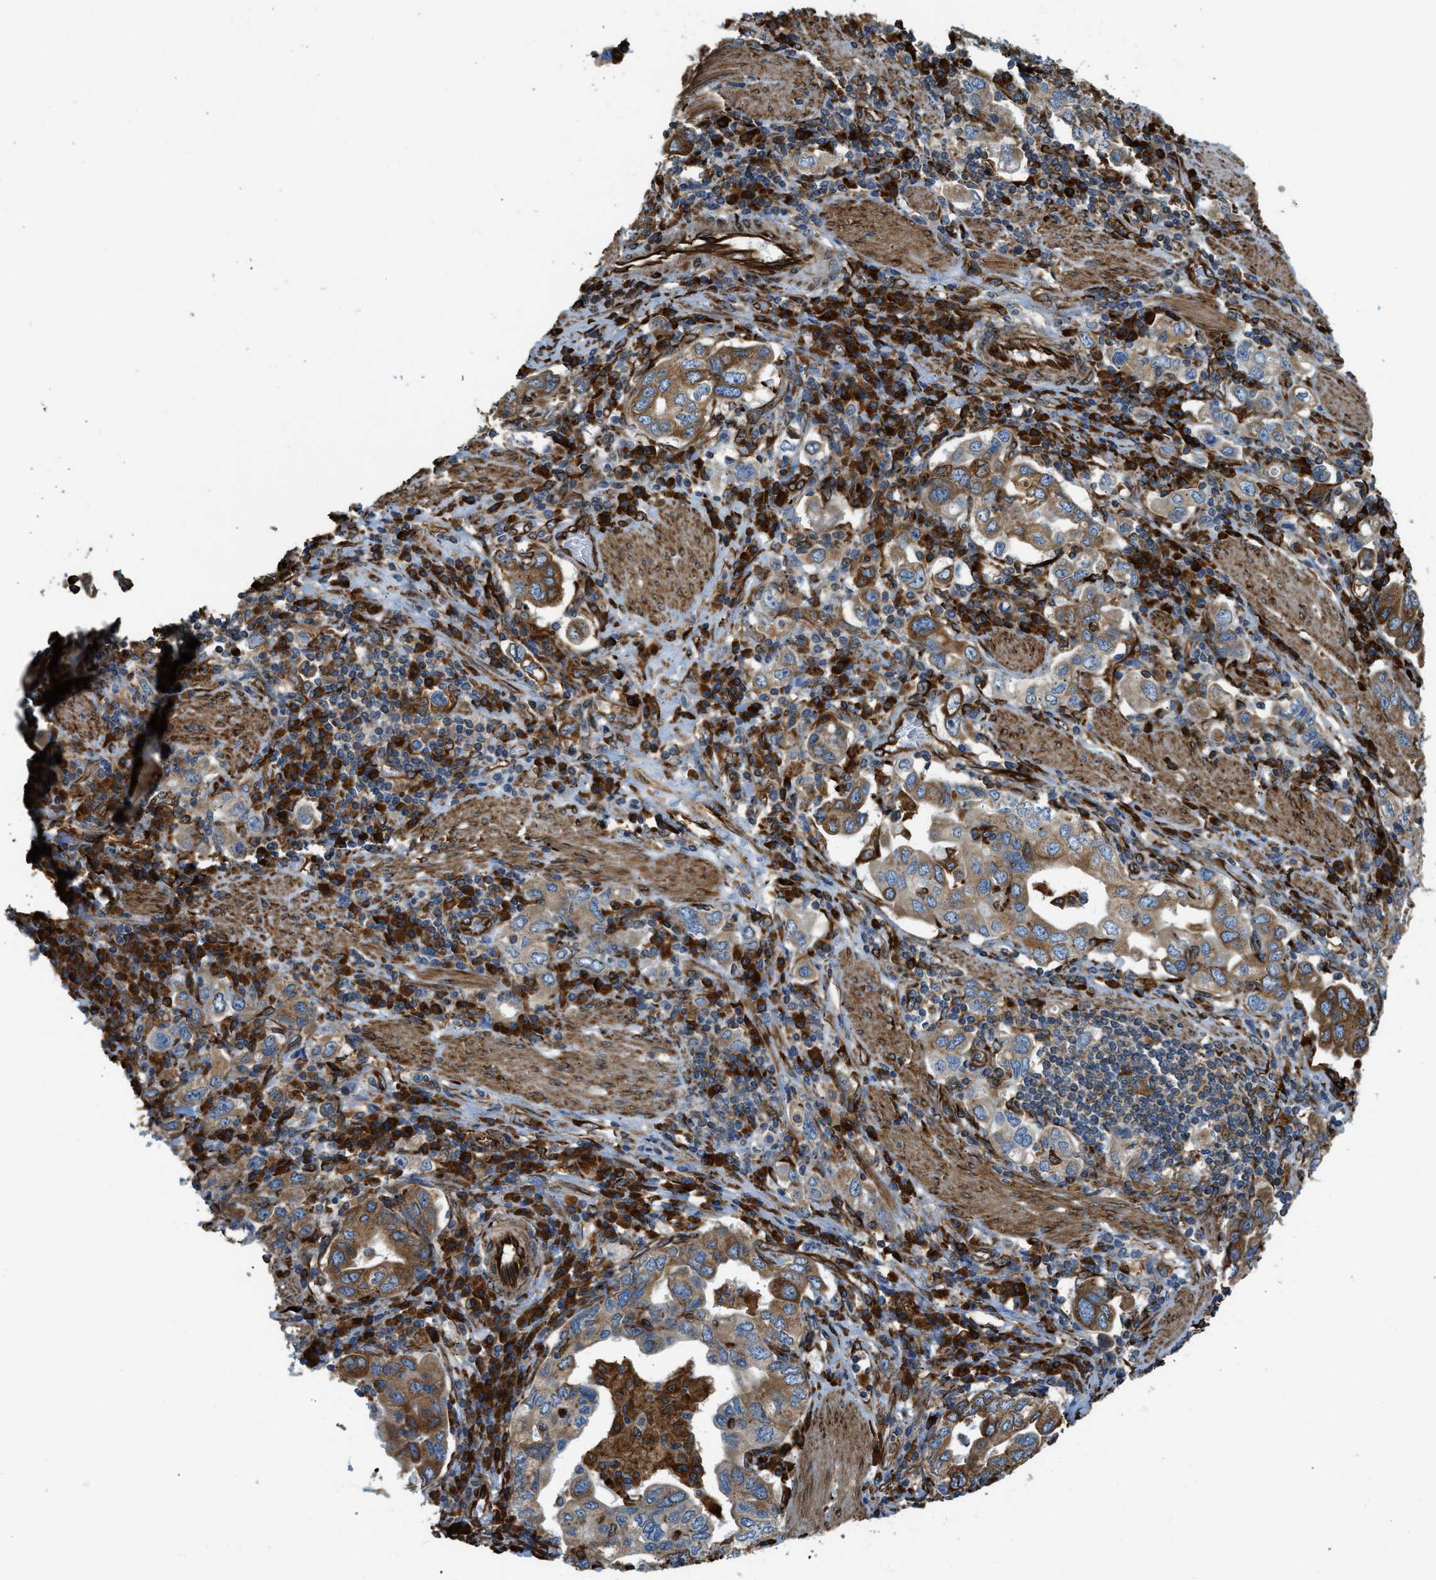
{"staining": {"intensity": "moderate", "quantity": ">75%", "location": "cytoplasmic/membranous"}, "tissue": "stomach cancer", "cell_type": "Tumor cells", "image_type": "cancer", "snomed": [{"axis": "morphology", "description": "Adenocarcinoma, NOS"}, {"axis": "topography", "description": "Stomach, upper"}], "caption": "A high-resolution histopathology image shows IHC staining of stomach cancer, which reveals moderate cytoplasmic/membranous staining in about >75% of tumor cells.", "gene": "BEX3", "patient": {"sex": "male", "age": 62}}